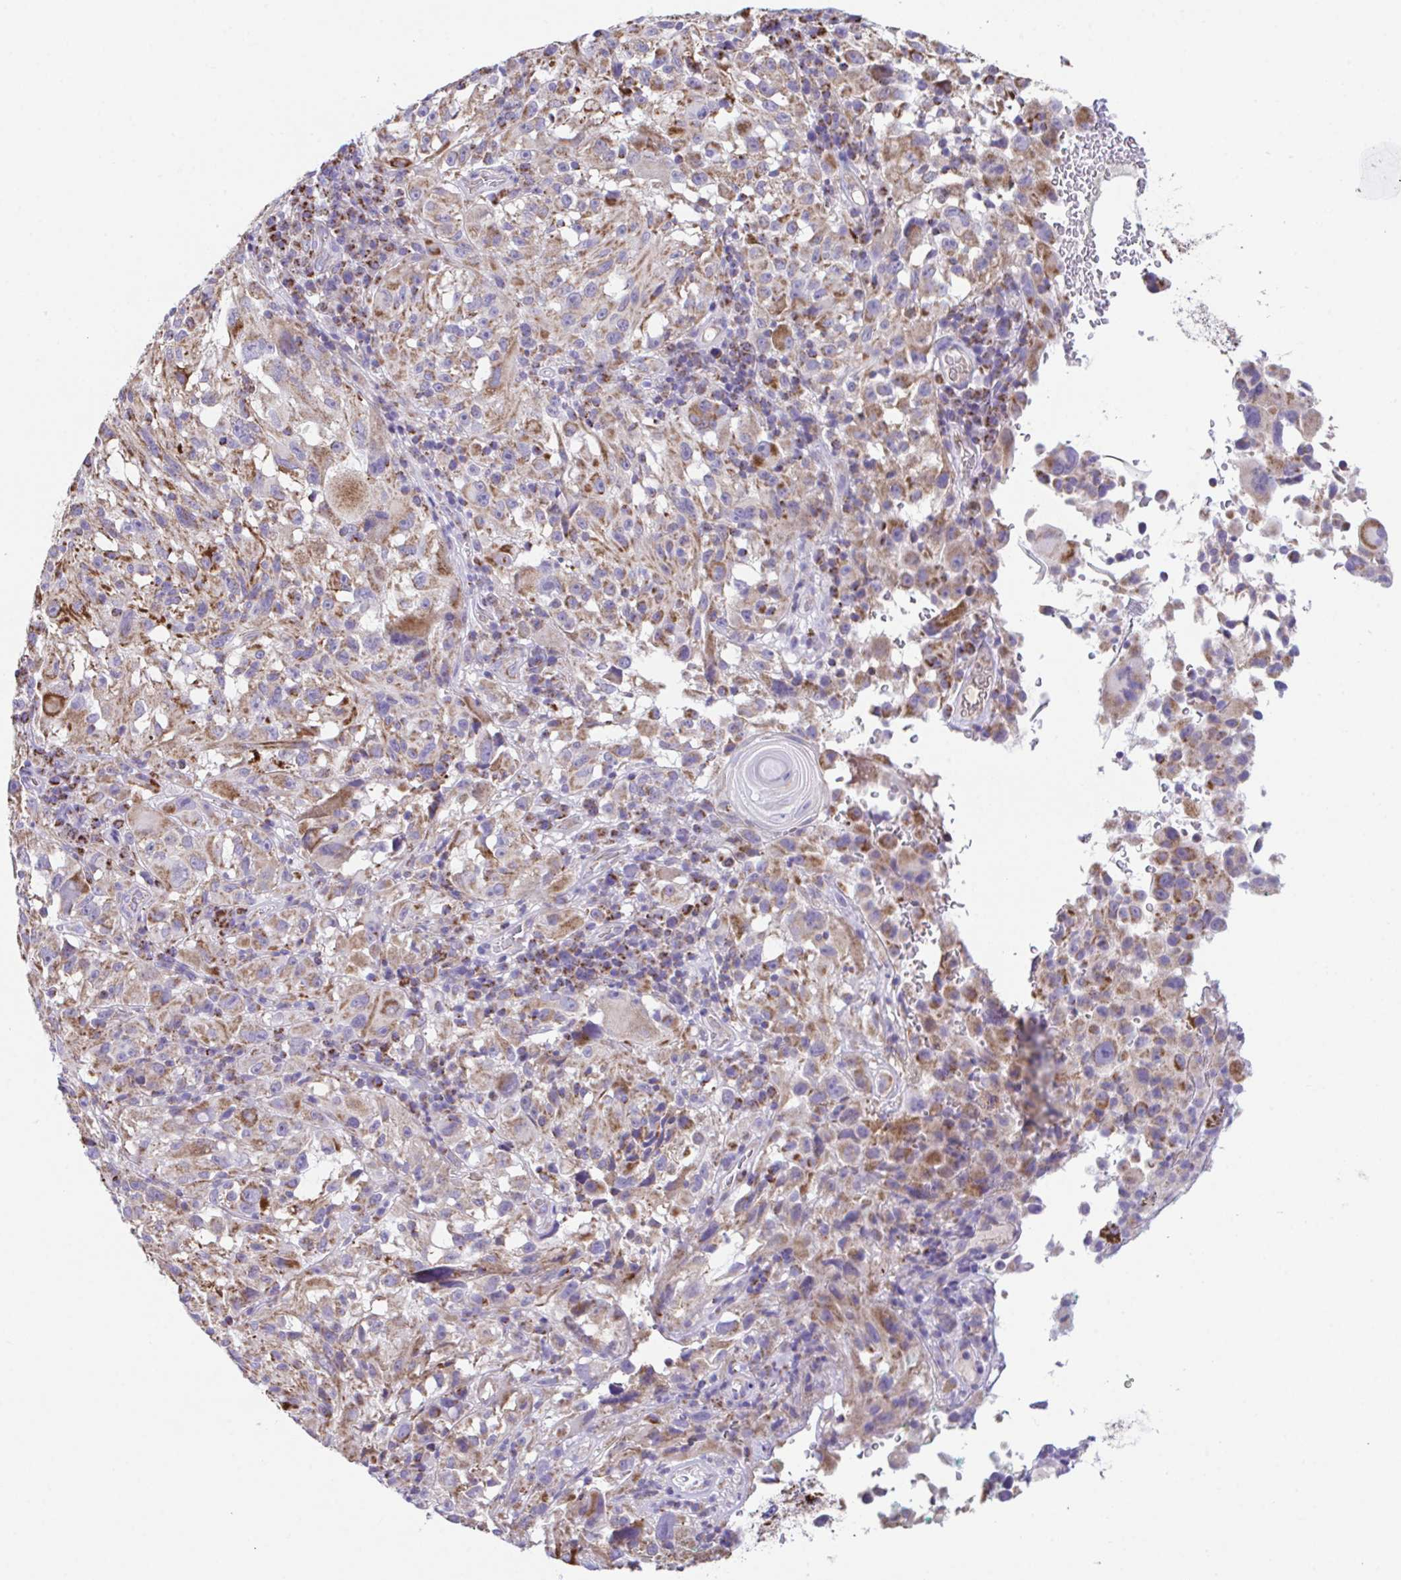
{"staining": {"intensity": "moderate", "quantity": ">75%", "location": "cytoplasmic/membranous"}, "tissue": "melanoma", "cell_type": "Tumor cells", "image_type": "cancer", "snomed": [{"axis": "morphology", "description": "Malignant melanoma, NOS"}, {"axis": "topography", "description": "Skin"}], "caption": "Immunohistochemistry (IHC) (DAB) staining of malignant melanoma demonstrates moderate cytoplasmic/membranous protein expression in approximately >75% of tumor cells.", "gene": "PCMTD2", "patient": {"sex": "female", "age": 71}}